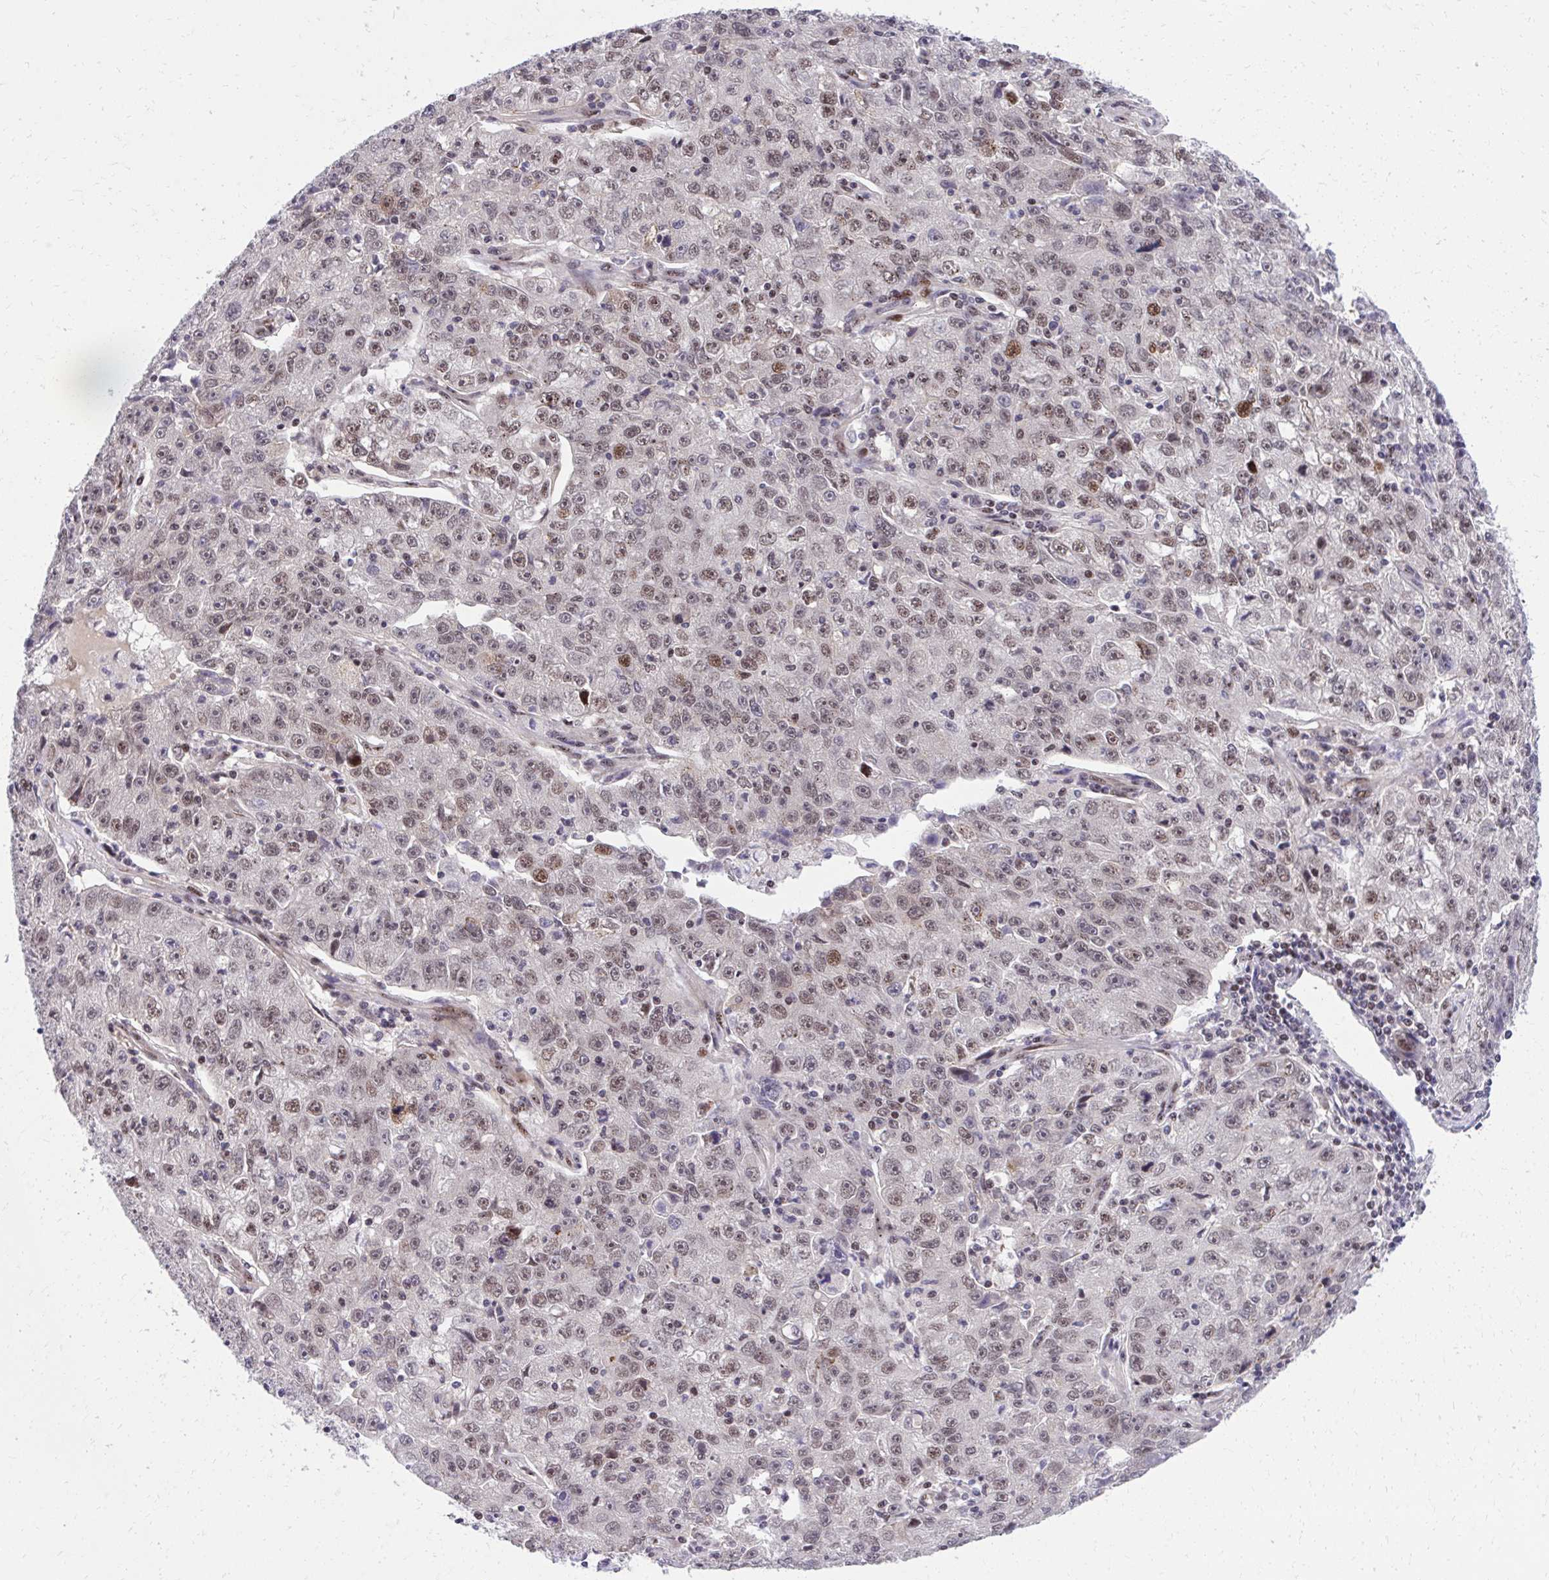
{"staining": {"intensity": "moderate", "quantity": "25%-75%", "location": "nuclear"}, "tissue": "lung cancer", "cell_type": "Tumor cells", "image_type": "cancer", "snomed": [{"axis": "morphology", "description": "Normal morphology"}, {"axis": "morphology", "description": "Adenocarcinoma, NOS"}, {"axis": "topography", "description": "Lymph node"}, {"axis": "topography", "description": "Lung"}], "caption": "This is a micrograph of immunohistochemistry staining of adenocarcinoma (lung), which shows moderate expression in the nuclear of tumor cells.", "gene": "HOXA4", "patient": {"sex": "female", "age": 57}}